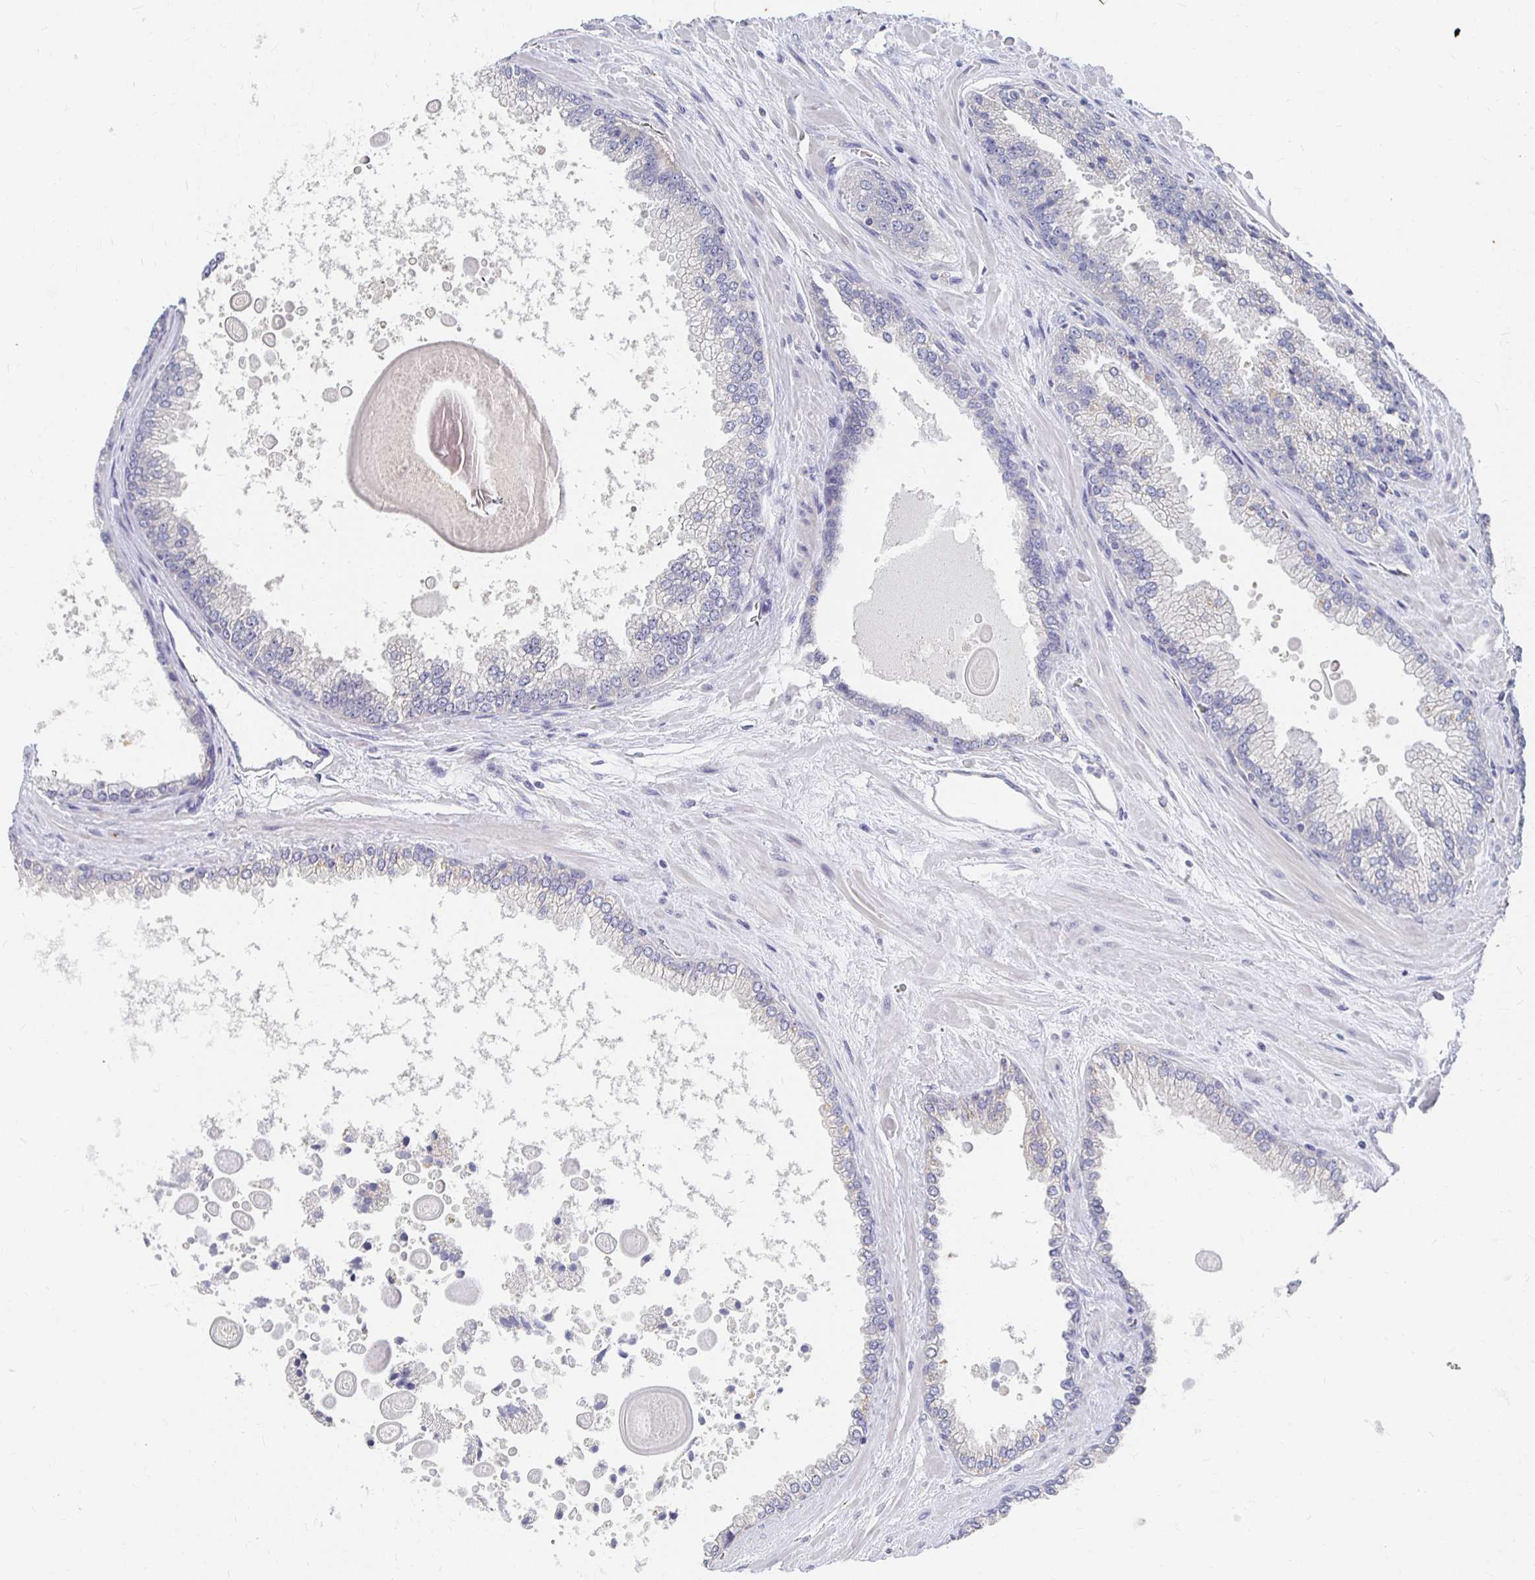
{"staining": {"intensity": "negative", "quantity": "none", "location": "none"}, "tissue": "prostate cancer", "cell_type": "Tumor cells", "image_type": "cancer", "snomed": [{"axis": "morphology", "description": "Adenocarcinoma, Low grade"}, {"axis": "topography", "description": "Prostate"}], "caption": "Prostate cancer was stained to show a protein in brown. There is no significant positivity in tumor cells.", "gene": "FKRP", "patient": {"sex": "male", "age": 67}}